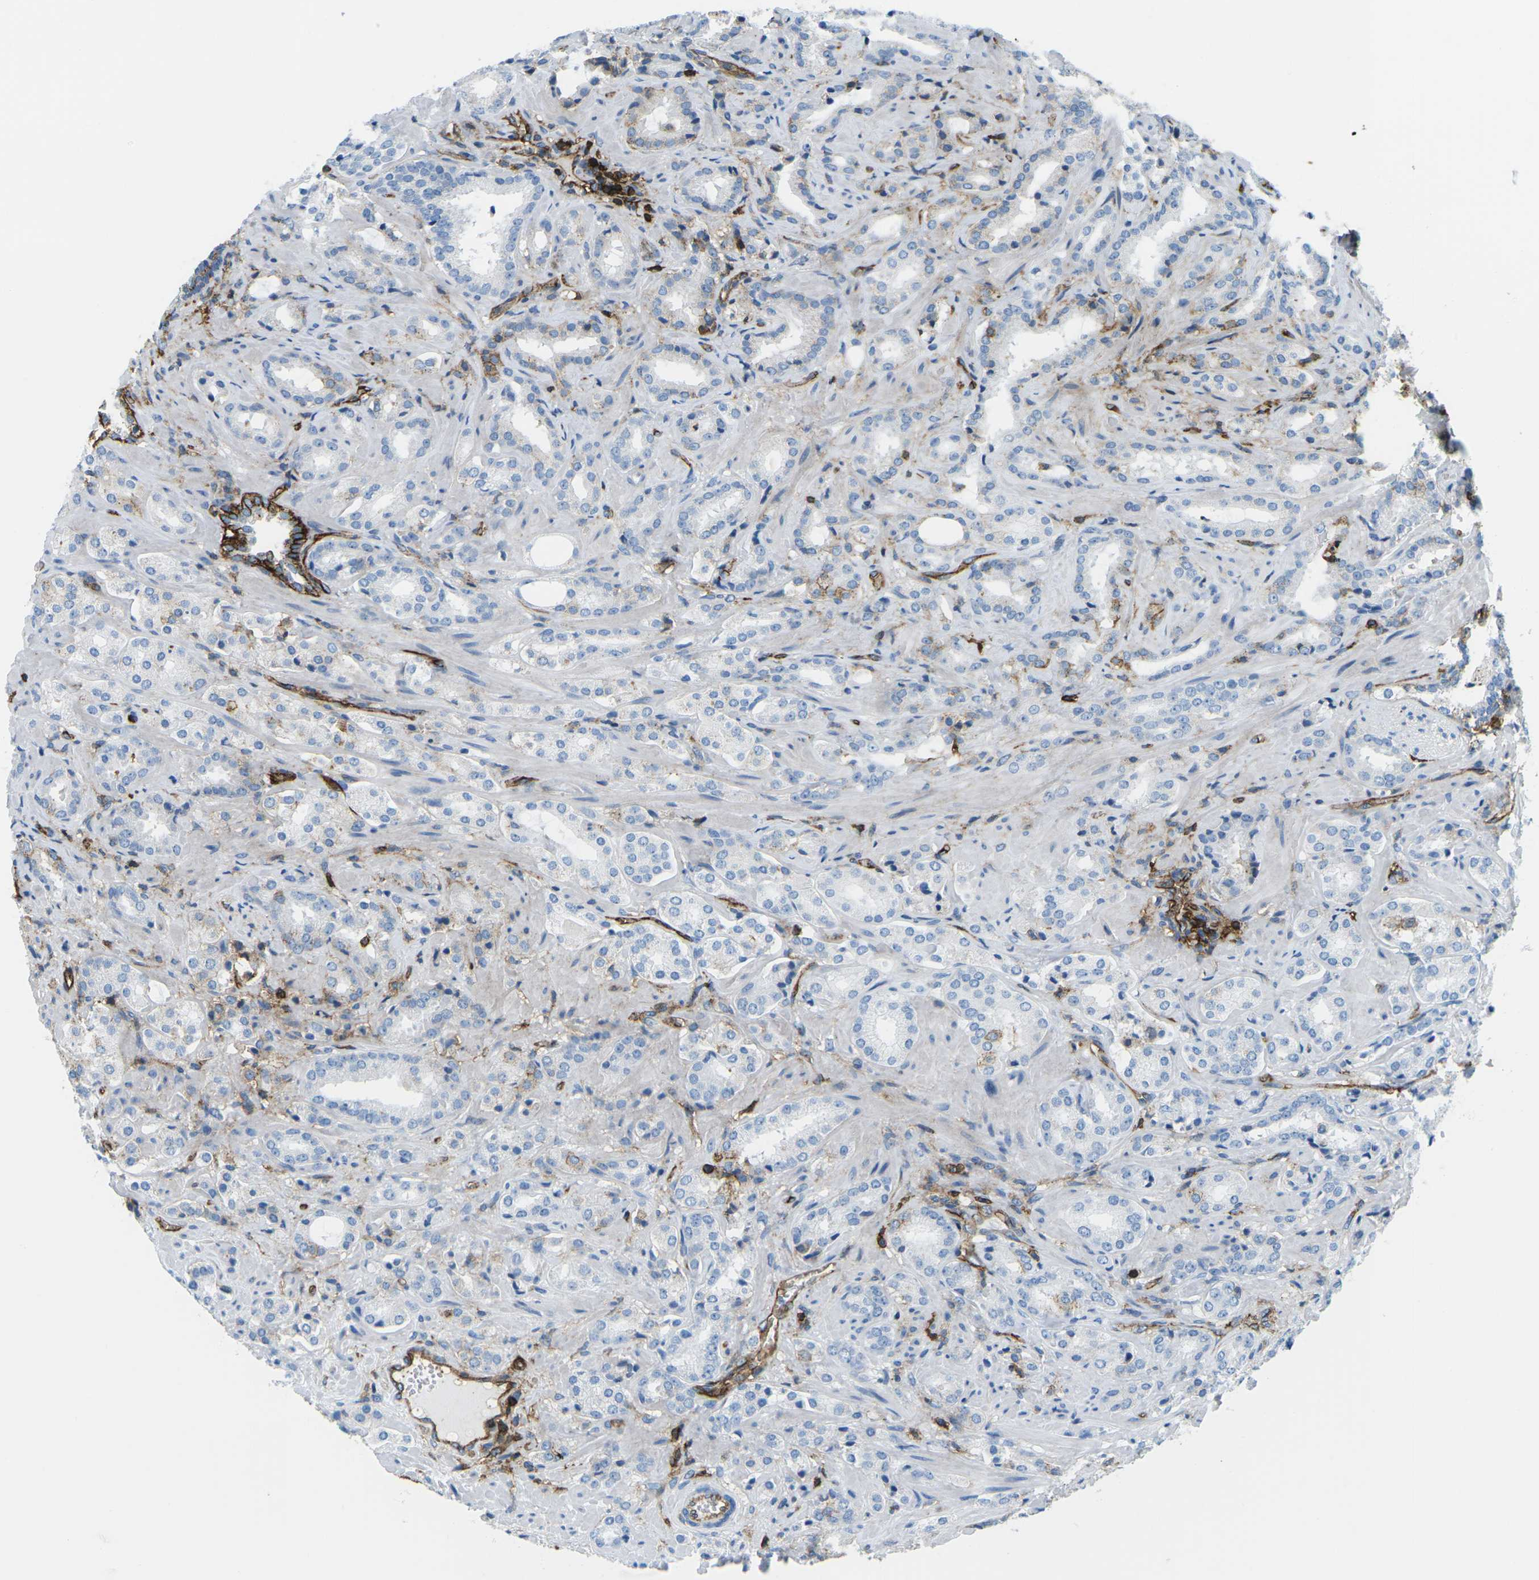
{"staining": {"intensity": "negative", "quantity": "none", "location": "none"}, "tissue": "prostate cancer", "cell_type": "Tumor cells", "image_type": "cancer", "snomed": [{"axis": "morphology", "description": "Adenocarcinoma, High grade"}, {"axis": "topography", "description": "Prostate"}], "caption": "High-grade adenocarcinoma (prostate) was stained to show a protein in brown. There is no significant staining in tumor cells. (DAB IHC, high magnification).", "gene": "HLA-B", "patient": {"sex": "male", "age": 64}}